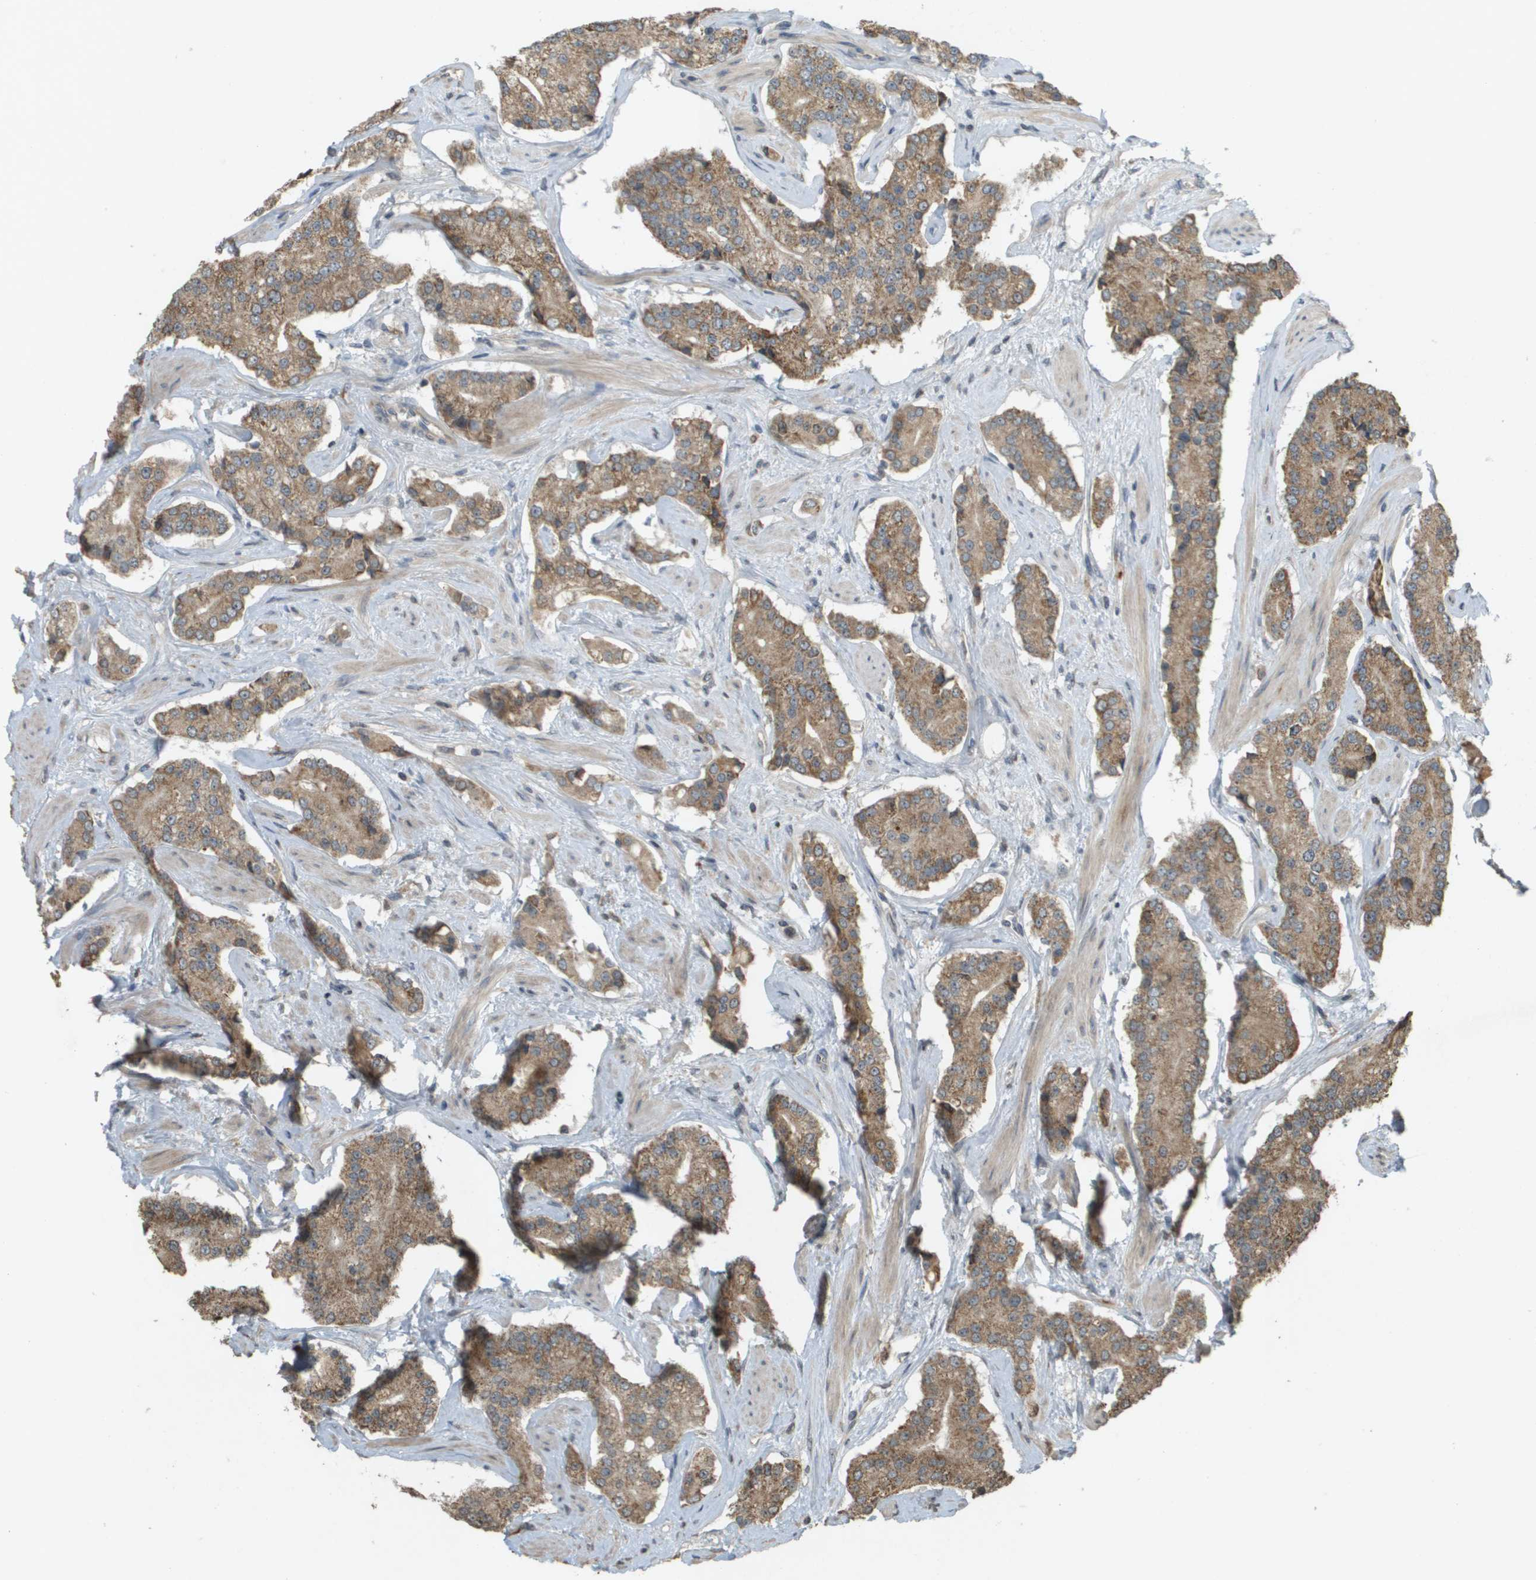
{"staining": {"intensity": "moderate", "quantity": ">75%", "location": "cytoplasmic/membranous"}, "tissue": "prostate cancer", "cell_type": "Tumor cells", "image_type": "cancer", "snomed": [{"axis": "morphology", "description": "Normal tissue, NOS"}, {"axis": "morphology", "description": "Adenocarcinoma, High grade"}, {"axis": "topography", "description": "Prostate"}, {"axis": "topography", "description": "Seminal veicle"}], "caption": "Tumor cells reveal medium levels of moderate cytoplasmic/membranous expression in about >75% of cells in prostate cancer (high-grade adenocarcinoma). The staining was performed using DAB (3,3'-diaminobenzidine) to visualize the protein expression in brown, while the nuclei were stained in blue with hematoxylin (Magnification: 20x).", "gene": "RAB21", "patient": {"sex": "male", "age": 55}}